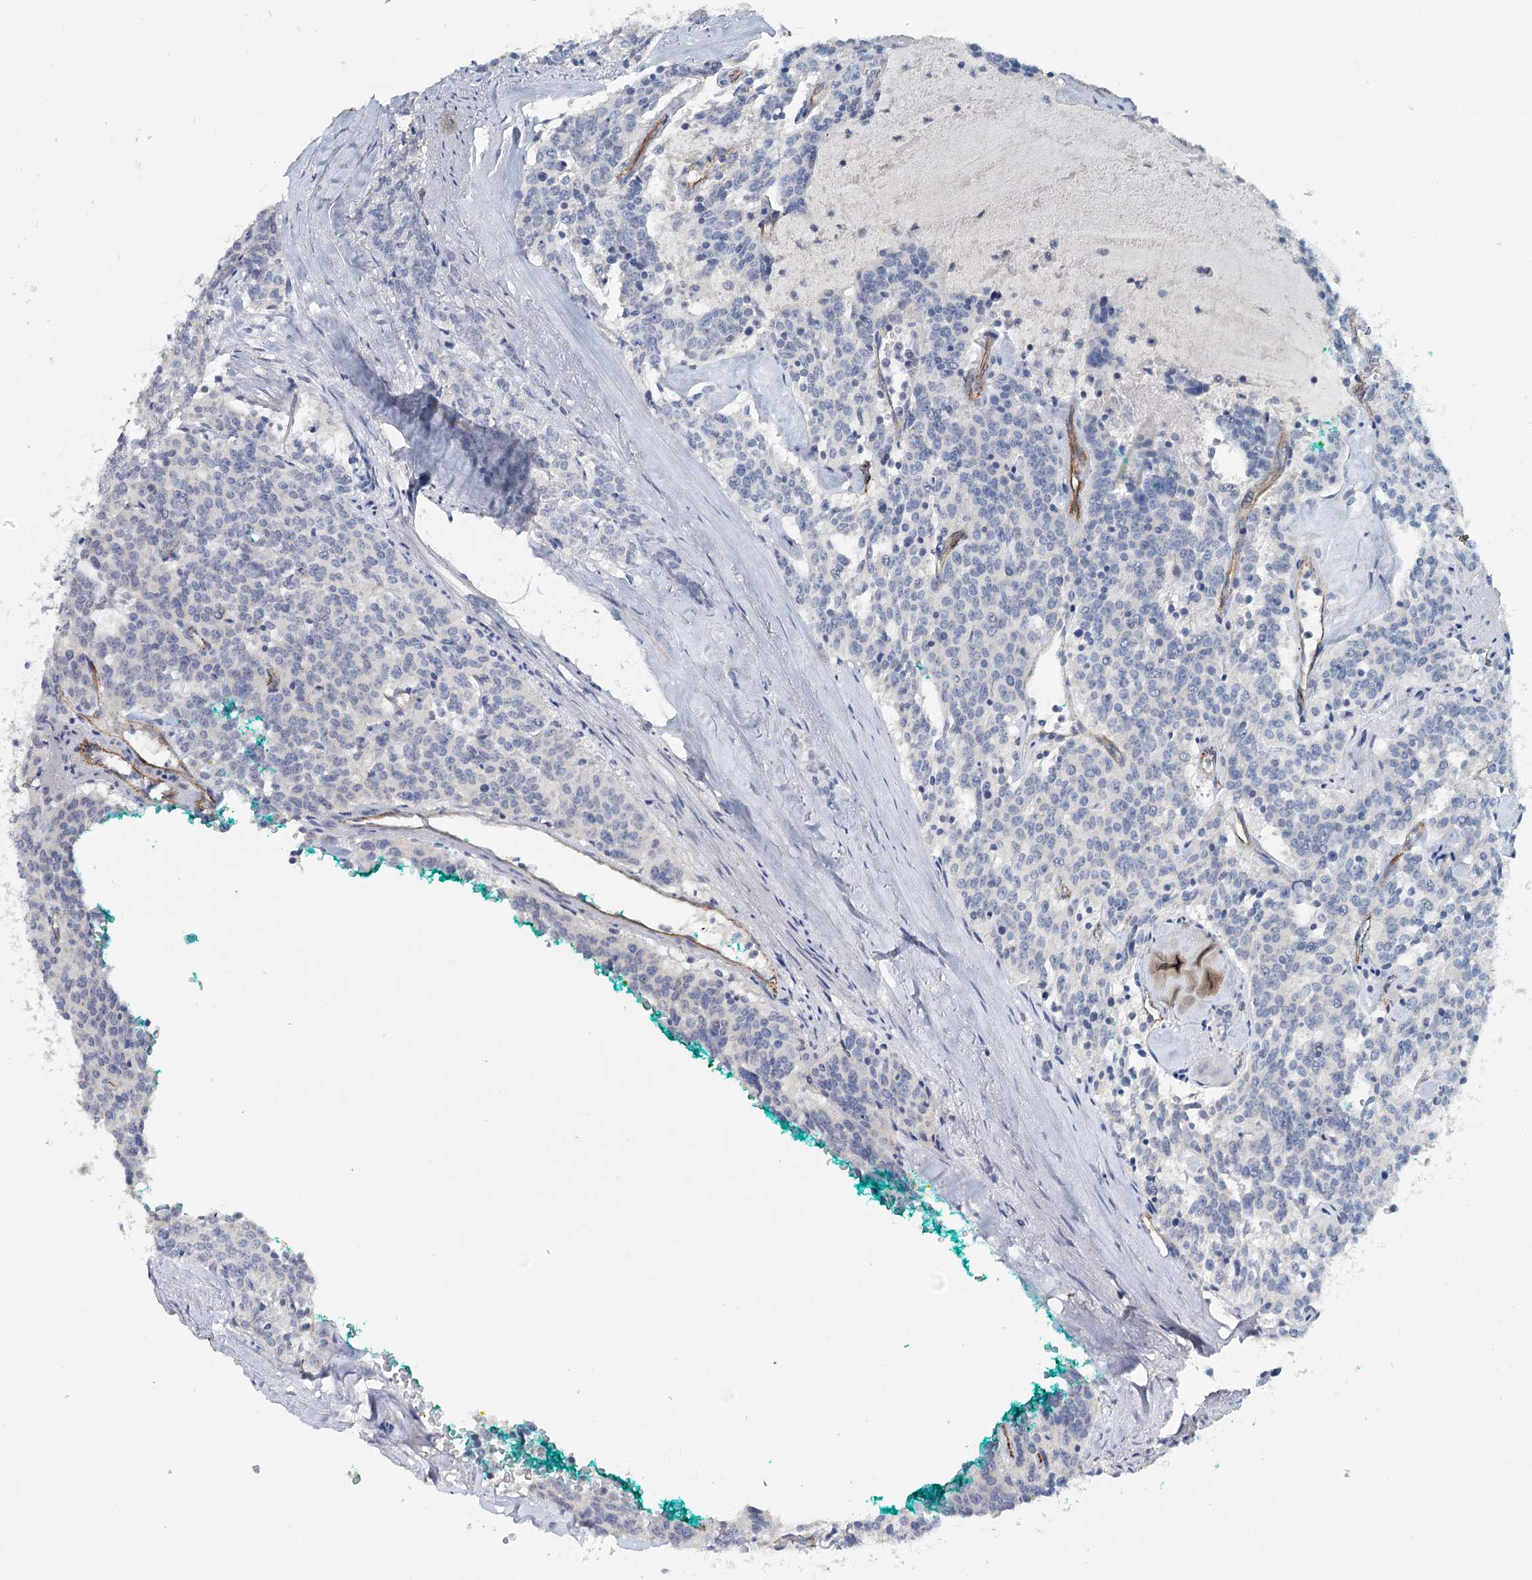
{"staining": {"intensity": "negative", "quantity": "none", "location": "none"}, "tissue": "carcinoid", "cell_type": "Tumor cells", "image_type": "cancer", "snomed": [{"axis": "morphology", "description": "Carcinoid, malignant, NOS"}, {"axis": "topography", "description": "Lung"}], "caption": "This is a histopathology image of immunohistochemistry staining of carcinoid (malignant), which shows no positivity in tumor cells.", "gene": "SYNPO", "patient": {"sex": "female", "age": 46}}